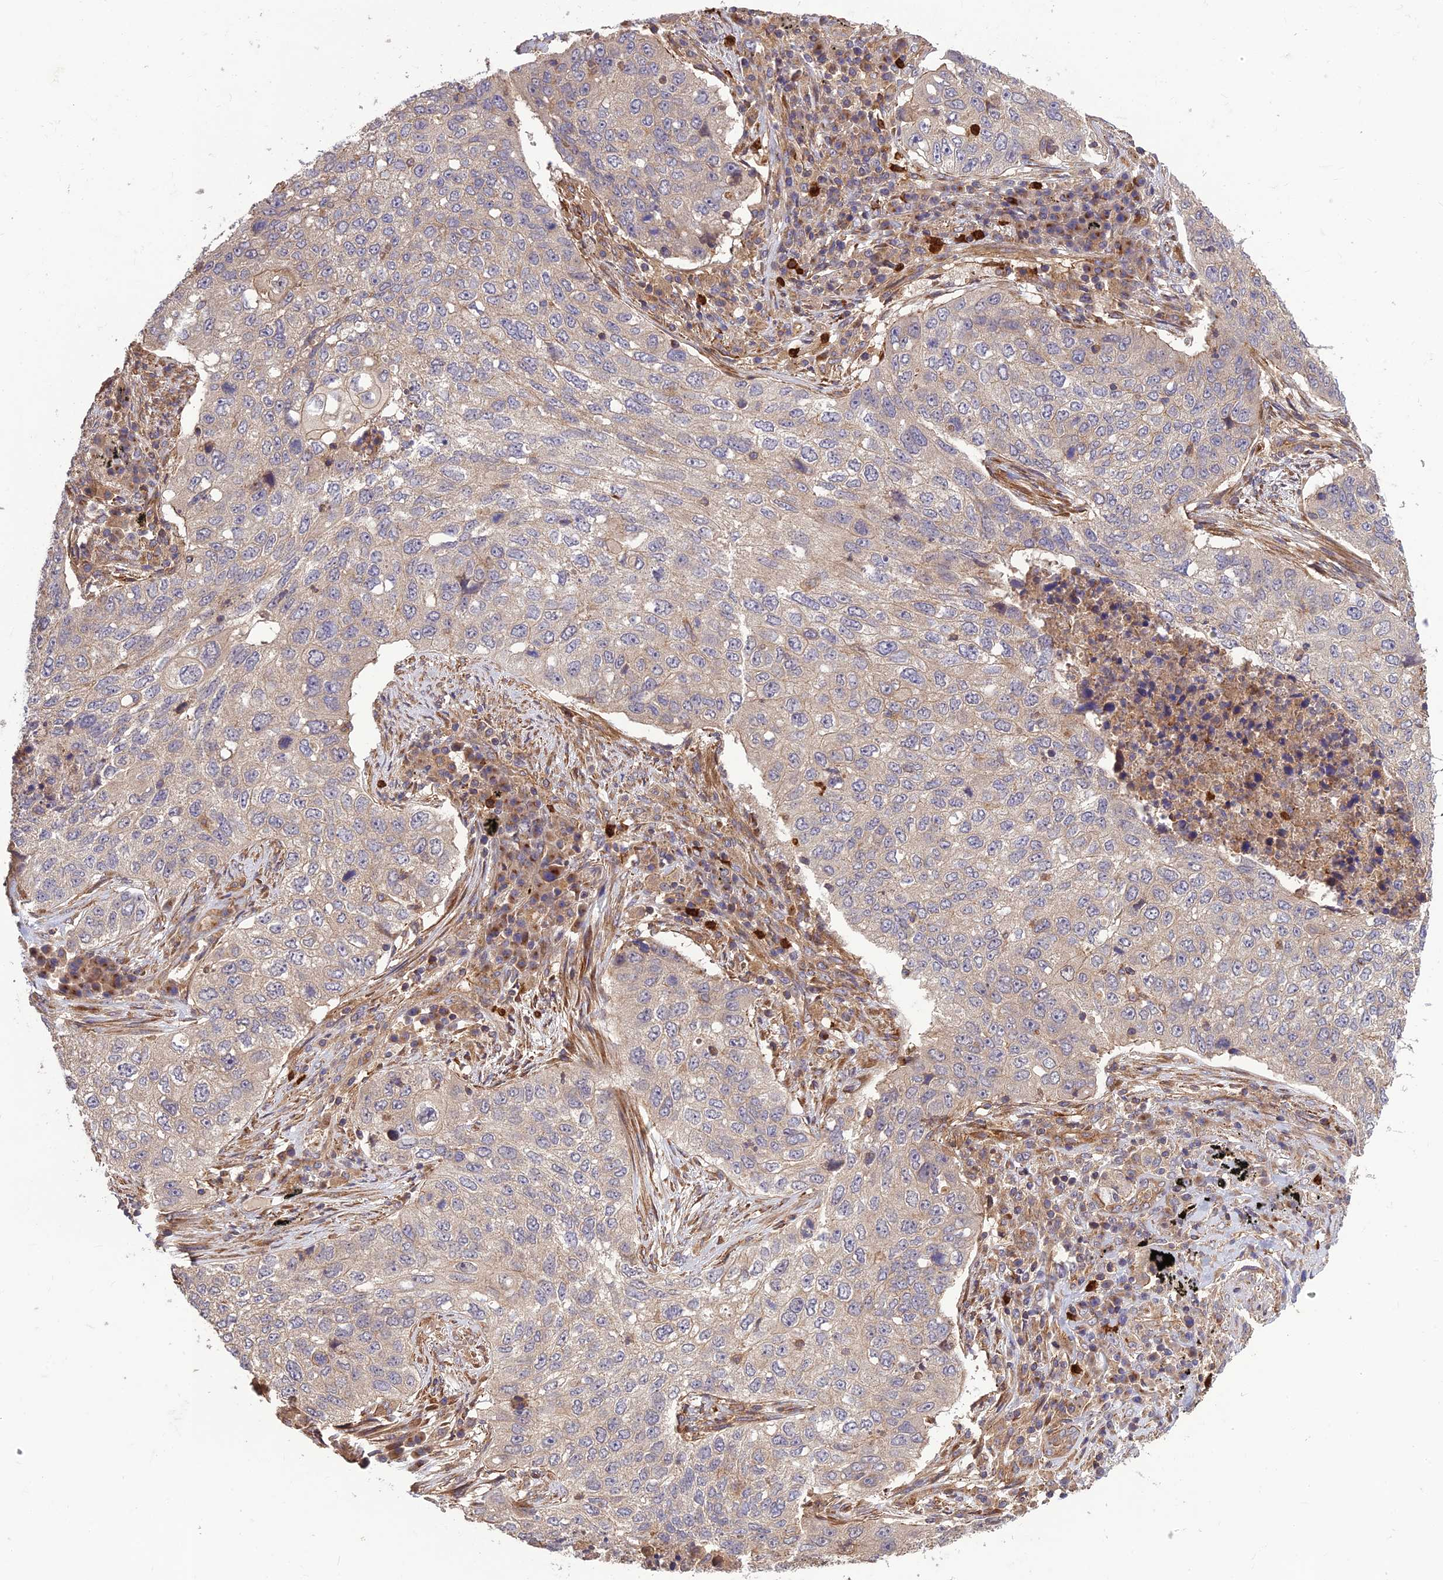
{"staining": {"intensity": "negative", "quantity": "none", "location": "none"}, "tissue": "lung cancer", "cell_type": "Tumor cells", "image_type": "cancer", "snomed": [{"axis": "morphology", "description": "Squamous cell carcinoma, NOS"}, {"axis": "topography", "description": "Lung"}], "caption": "Tumor cells show no significant expression in lung cancer.", "gene": "TMEM131L", "patient": {"sex": "female", "age": 63}}